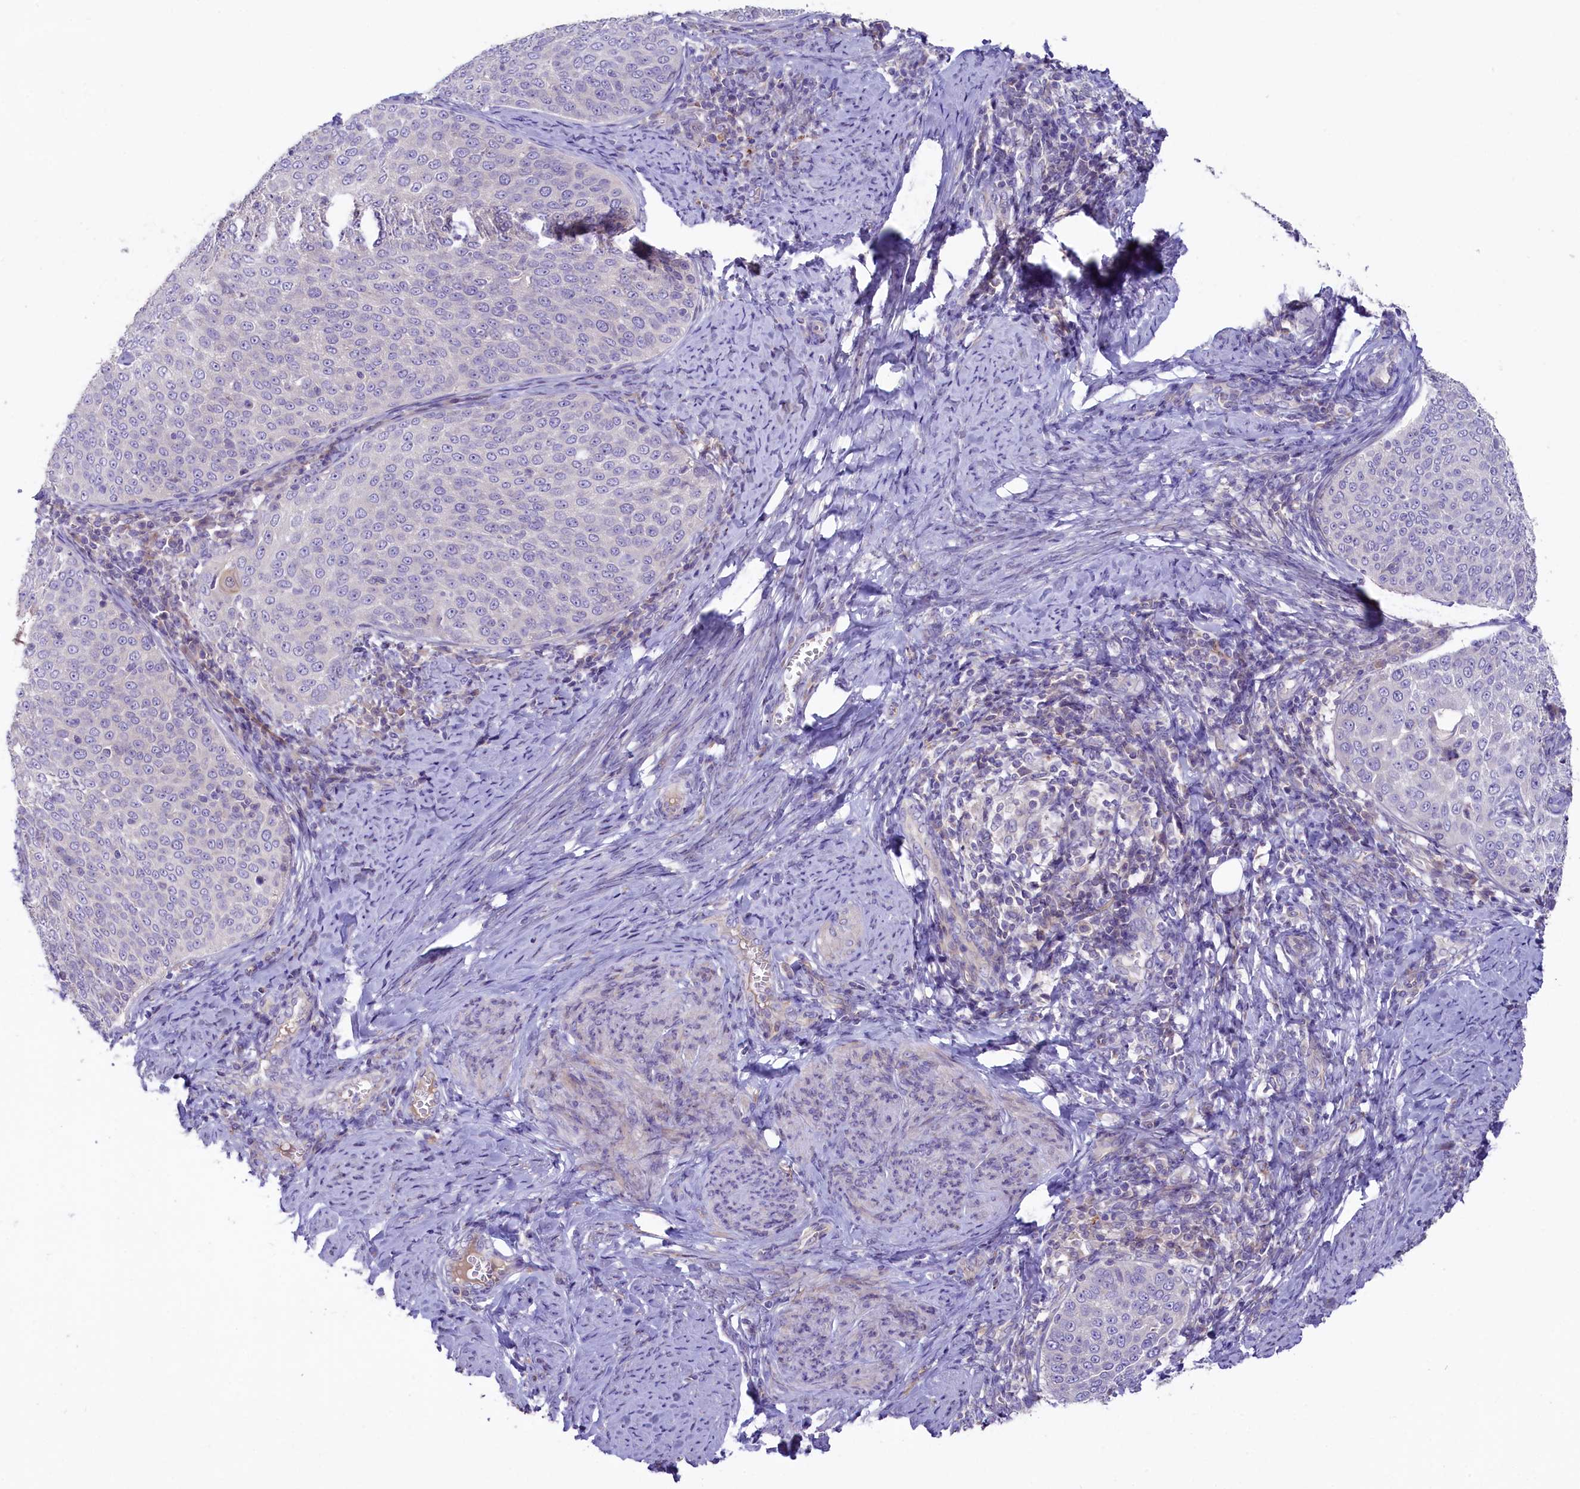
{"staining": {"intensity": "negative", "quantity": "none", "location": "none"}, "tissue": "cervical cancer", "cell_type": "Tumor cells", "image_type": "cancer", "snomed": [{"axis": "morphology", "description": "Squamous cell carcinoma, NOS"}, {"axis": "topography", "description": "Cervix"}], "caption": "DAB (3,3'-diaminobenzidine) immunohistochemical staining of human cervical cancer shows no significant staining in tumor cells. (DAB (3,3'-diaminobenzidine) immunohistochemistry (IHC) with hematoxylin counter stain).", "gene": "CD99L2", "patient": {"sex": "female", "age": 57}}